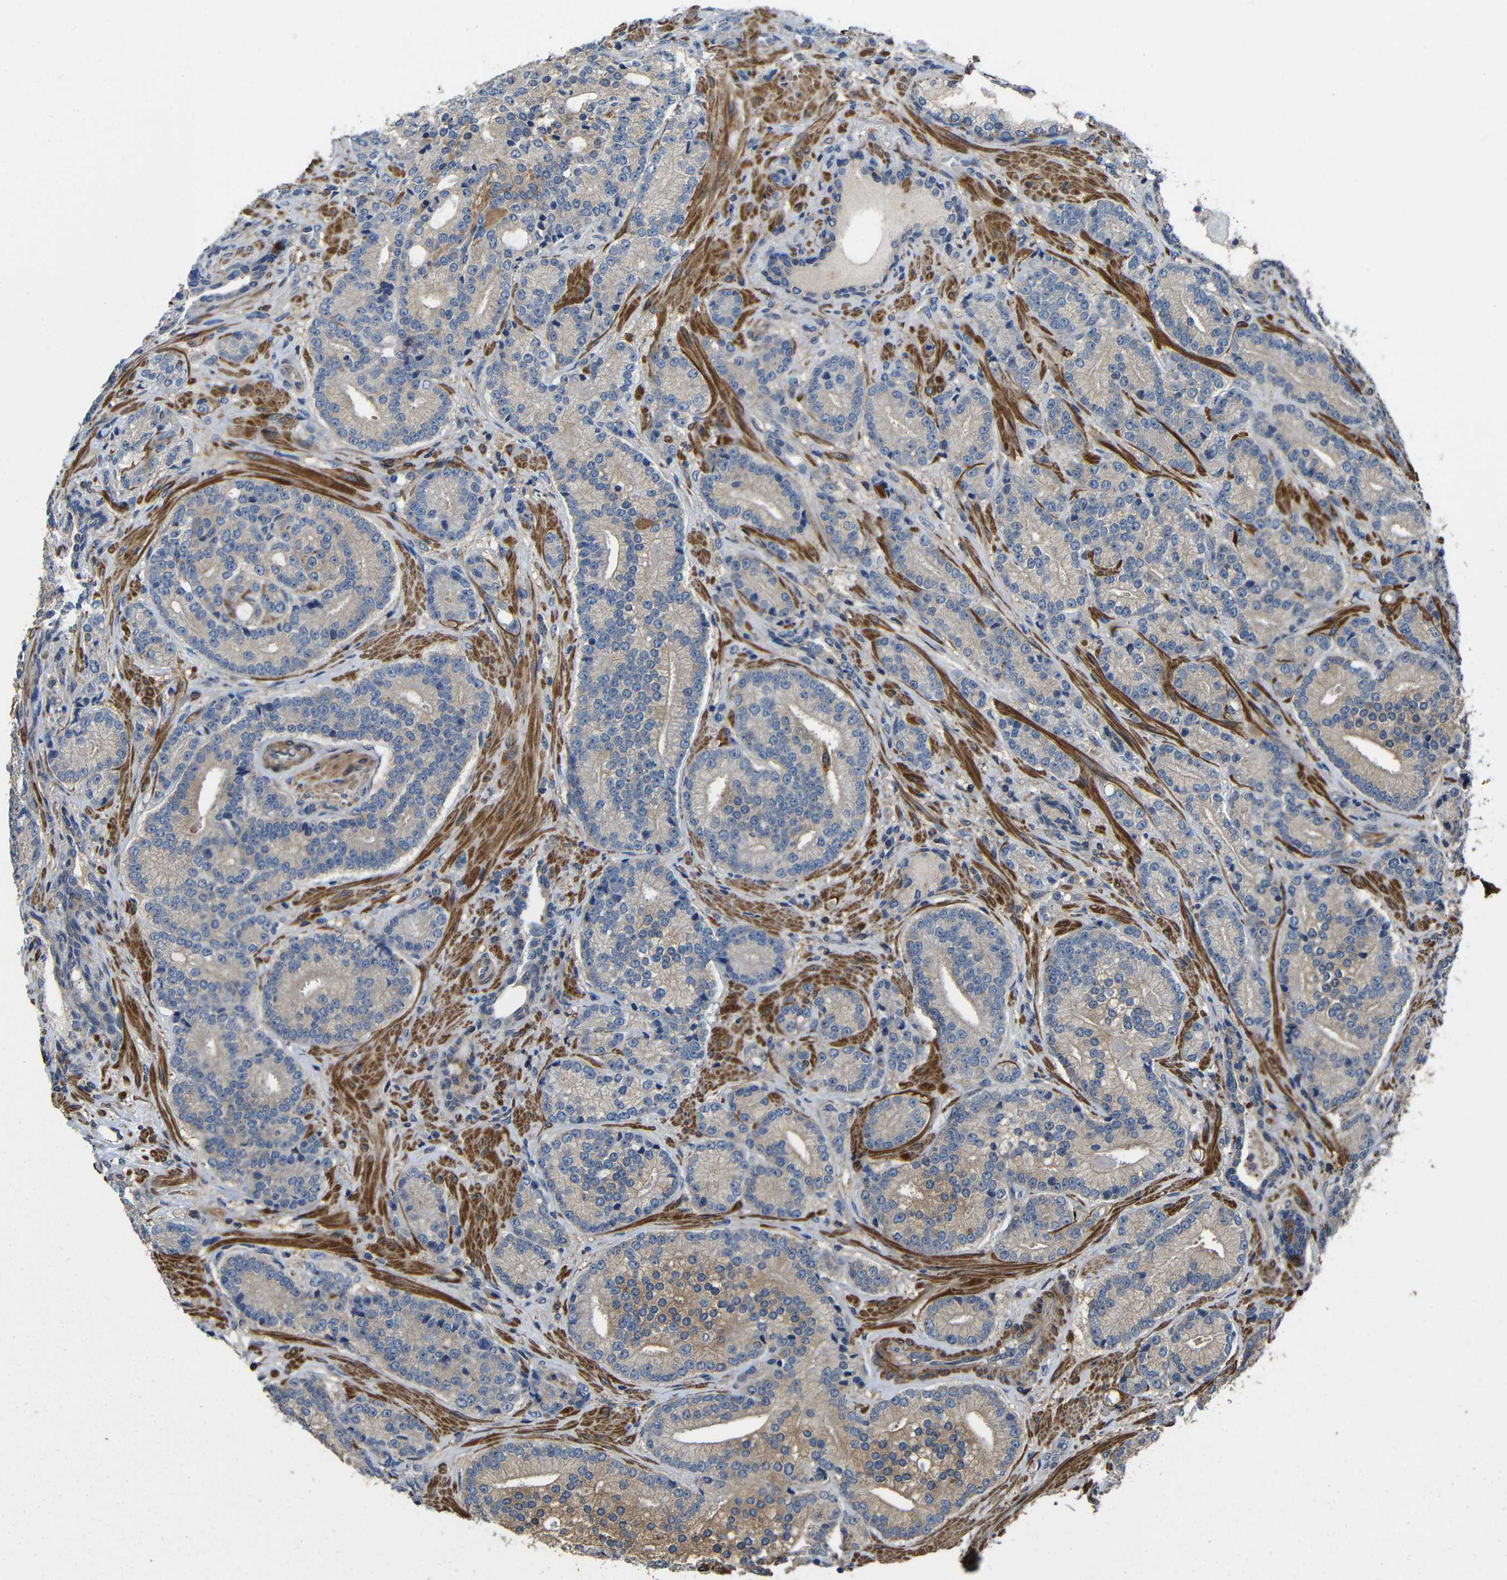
{"staining": {"intensity": "weak", "quantity": ">75%", "location": "cytoplasmic/membranous"}, "tissue": "prostate cancer", "cell_type": "Tumor cells", "image_type": "cancer", "snomed": [{"axis": "morphology", "description": "Adenocarcinoma, High grade"}, {"axis": "topography", "description": "Prostate"}], "caption": "Immunohistochemical staining of human adenocarcinoma (high-grade) (prostate) exhibits low levels of weak cytoplasmic/membranous positivity in about >75% of tumor cells.", "gene": "GDI1", "patient": {"sex": "male", "age": 61}}